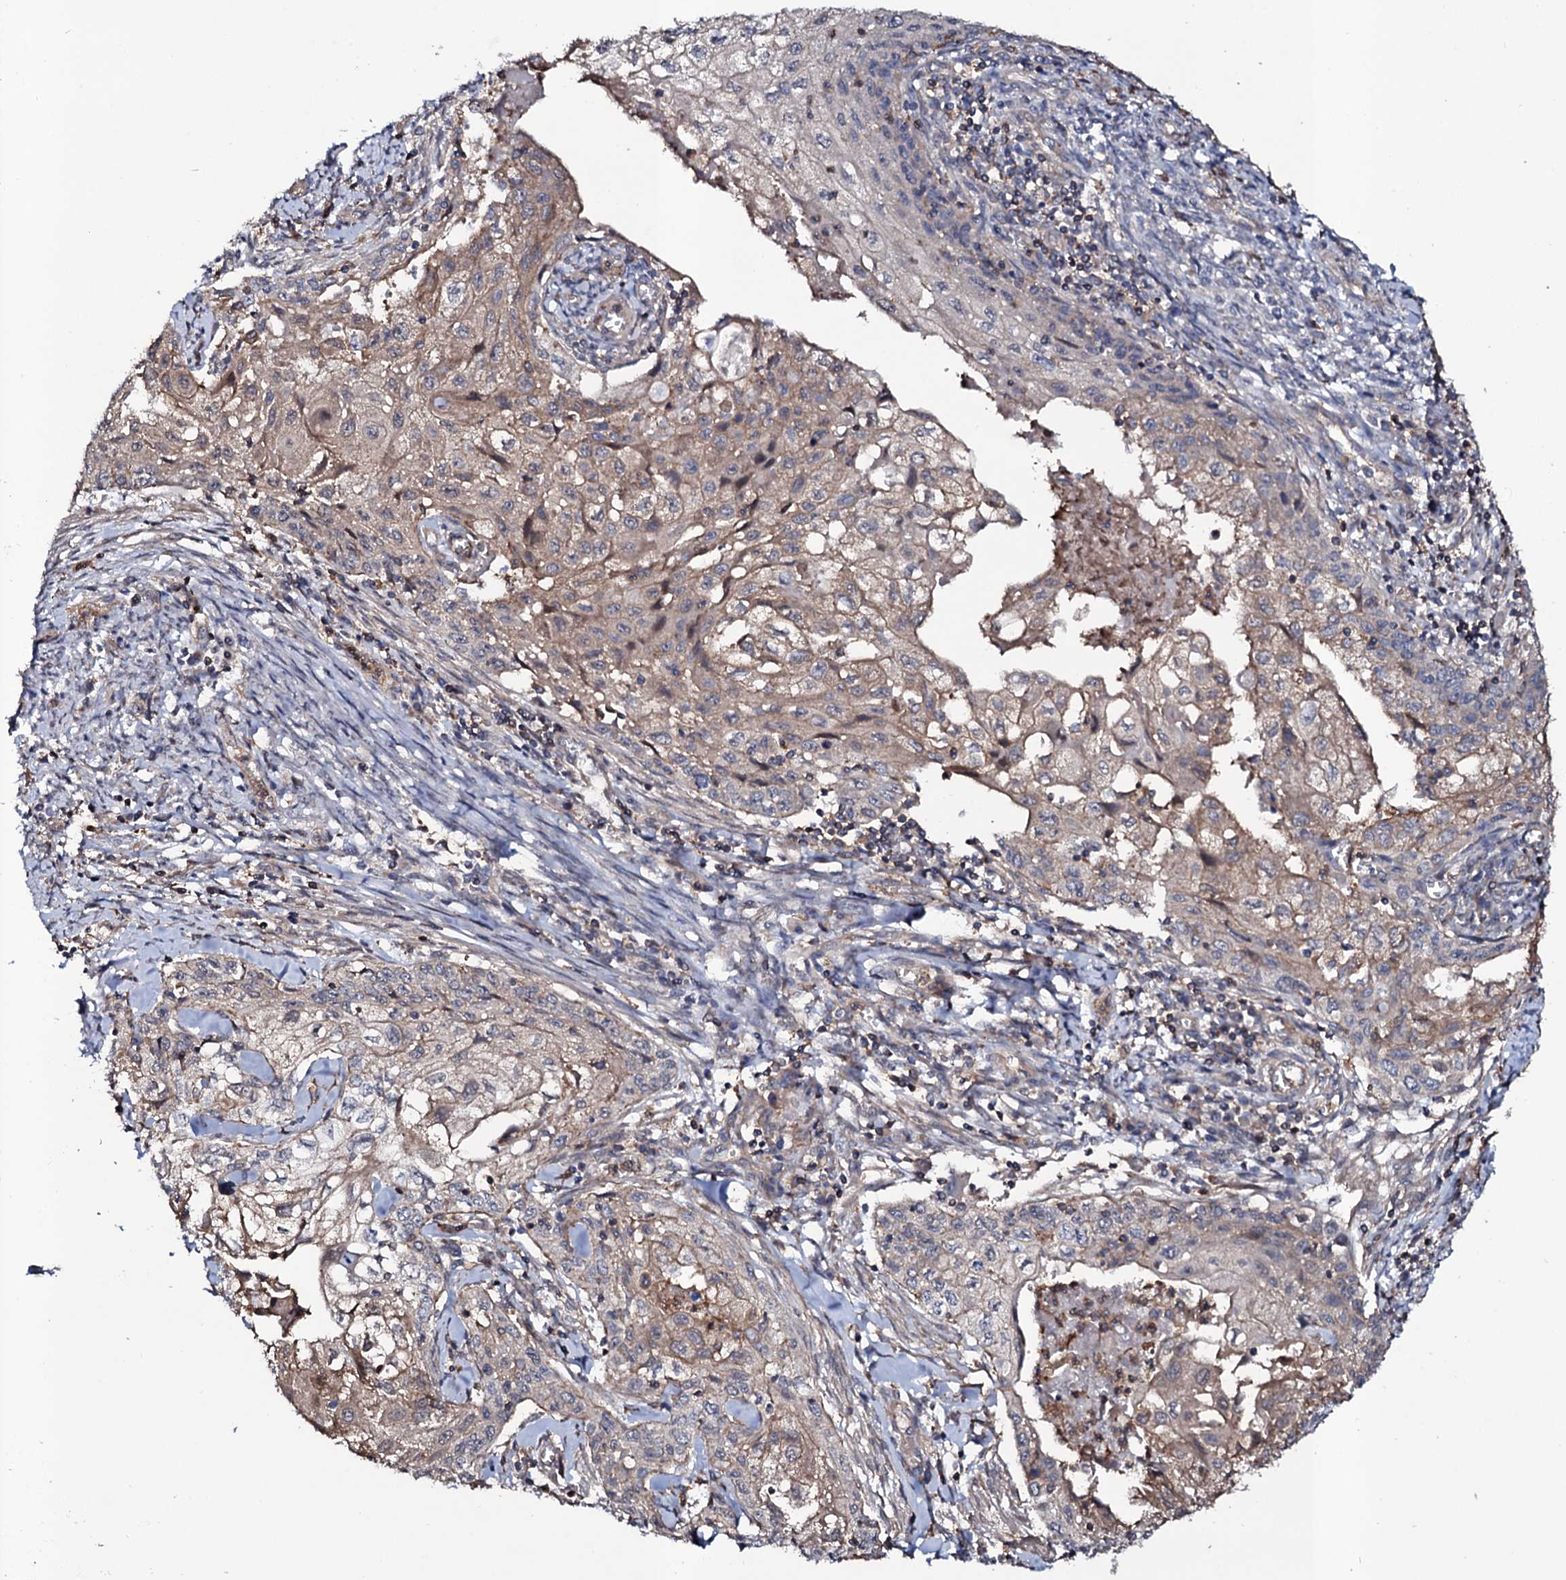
{"staining": {"intensity": "weak", "quantity": "25%-75%", "location": "cytoplasmic/membranous"}, "tissue": "cervical cancer", "cell_type": "Tumor cells", "image_type": "cancer", "snomed": [{"axis": "morphology", "description": "Squamous cell carcinoma, NOS"}, {"axis": "topography", "description": "Cervix"}], "caption": "Immunohistochemistry staining of cervical squamous cell carcinoma, which displays low levels of weak cytoplasmic/membranous staining in about 25%-75% of tumor cells indicating weak cytoplasmic/membranous protein positivity. The staining was performed using DAB (brown) for protein detection and nuclei were counterstained in hematoxylin (blue).", "gene": "COG6", "patient": {"sex": "female", "age": 67}}